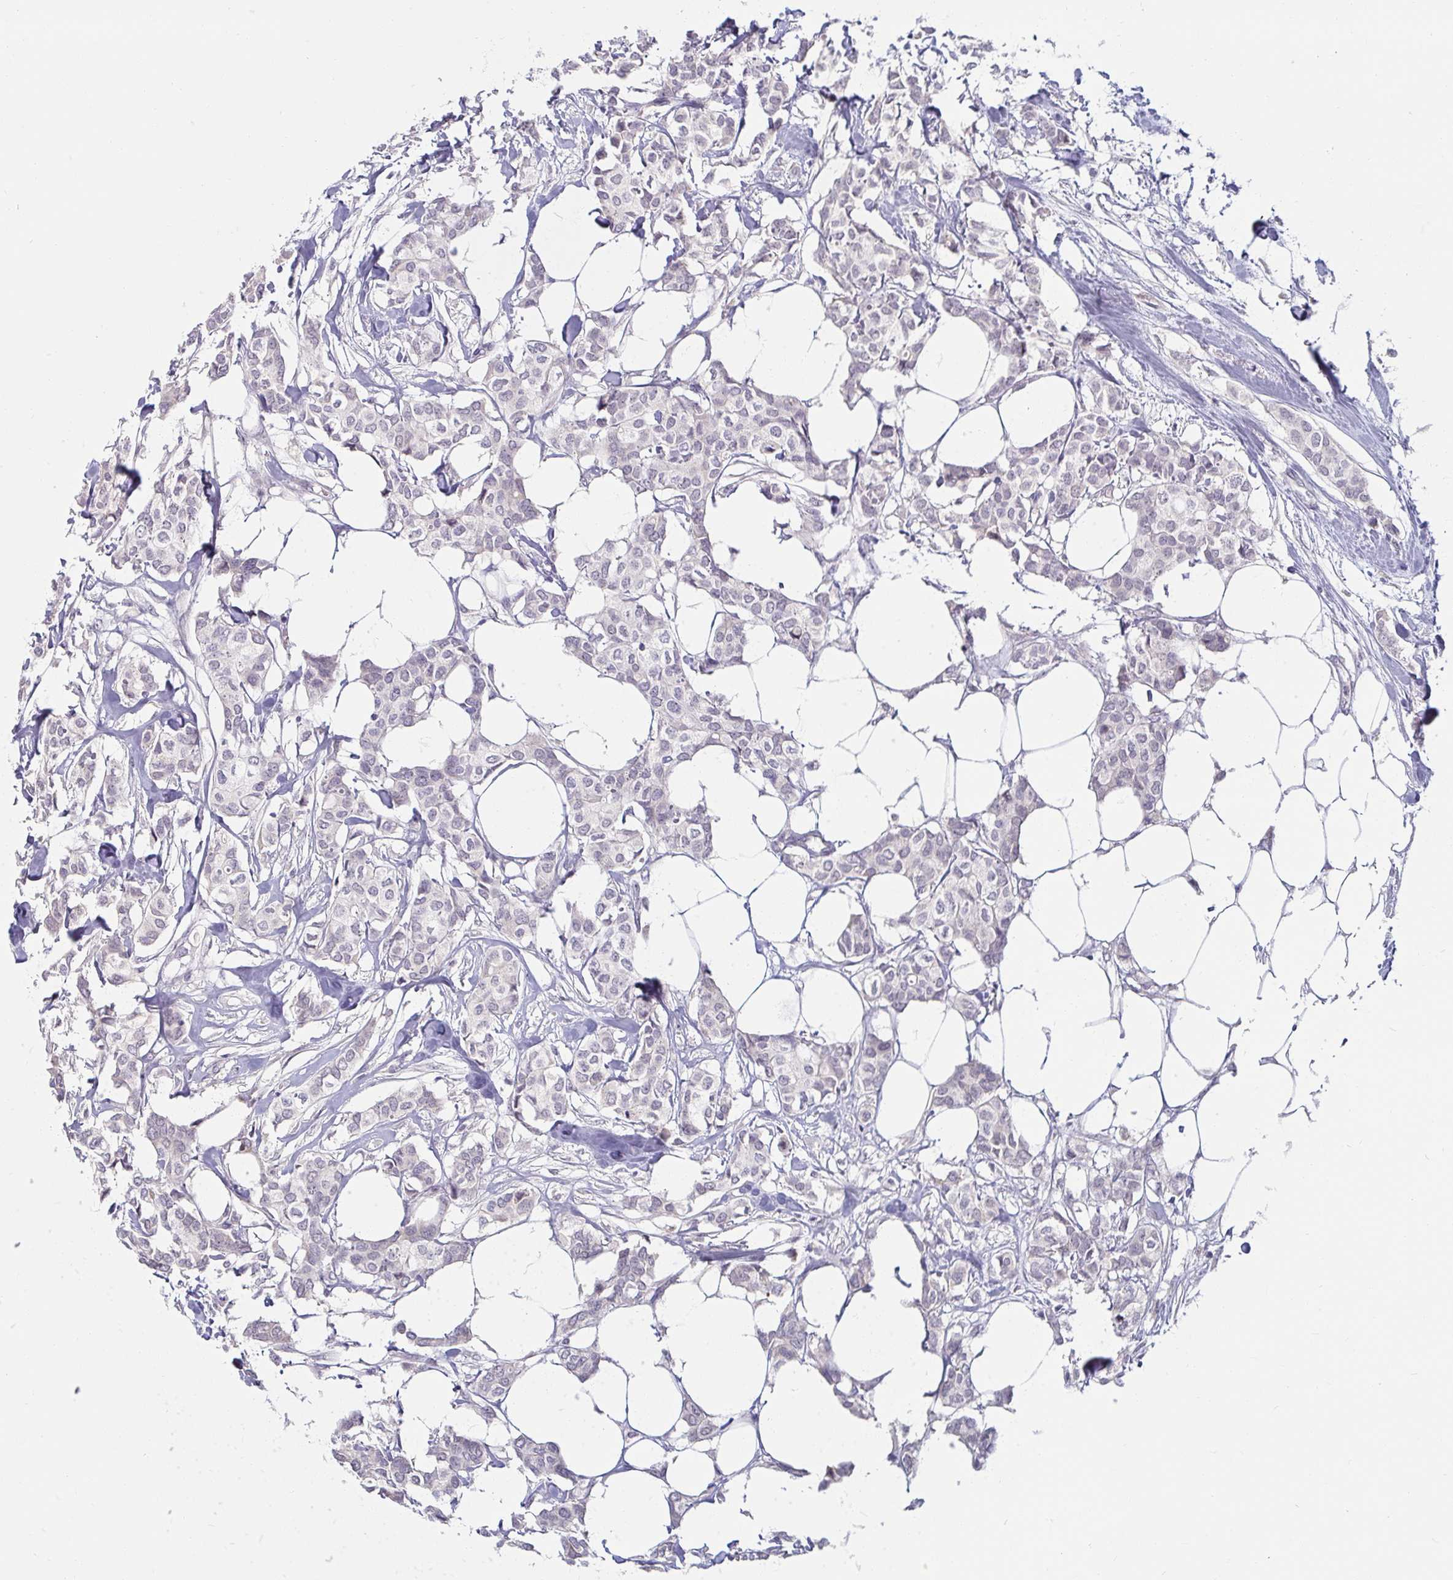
{"staining": {"intensity": "negative", "quantity": "none", "location": "none"}, "tissue": "breast cancer", "cell_type": "Tumor cells", "image_type": "cancer", "snomed": [{"axis": "morphology", "description": "Duct carcinoma"}, {"axis": "topography", "description": "Breast"}], "caption": "This is an immunohistochemistry photomicrograph of human breast cancer (invasive ductal carcinoma). There is no expression in tumor cells.", "gene": "DDN", "patient": {"sex": "female", "age": 62}}